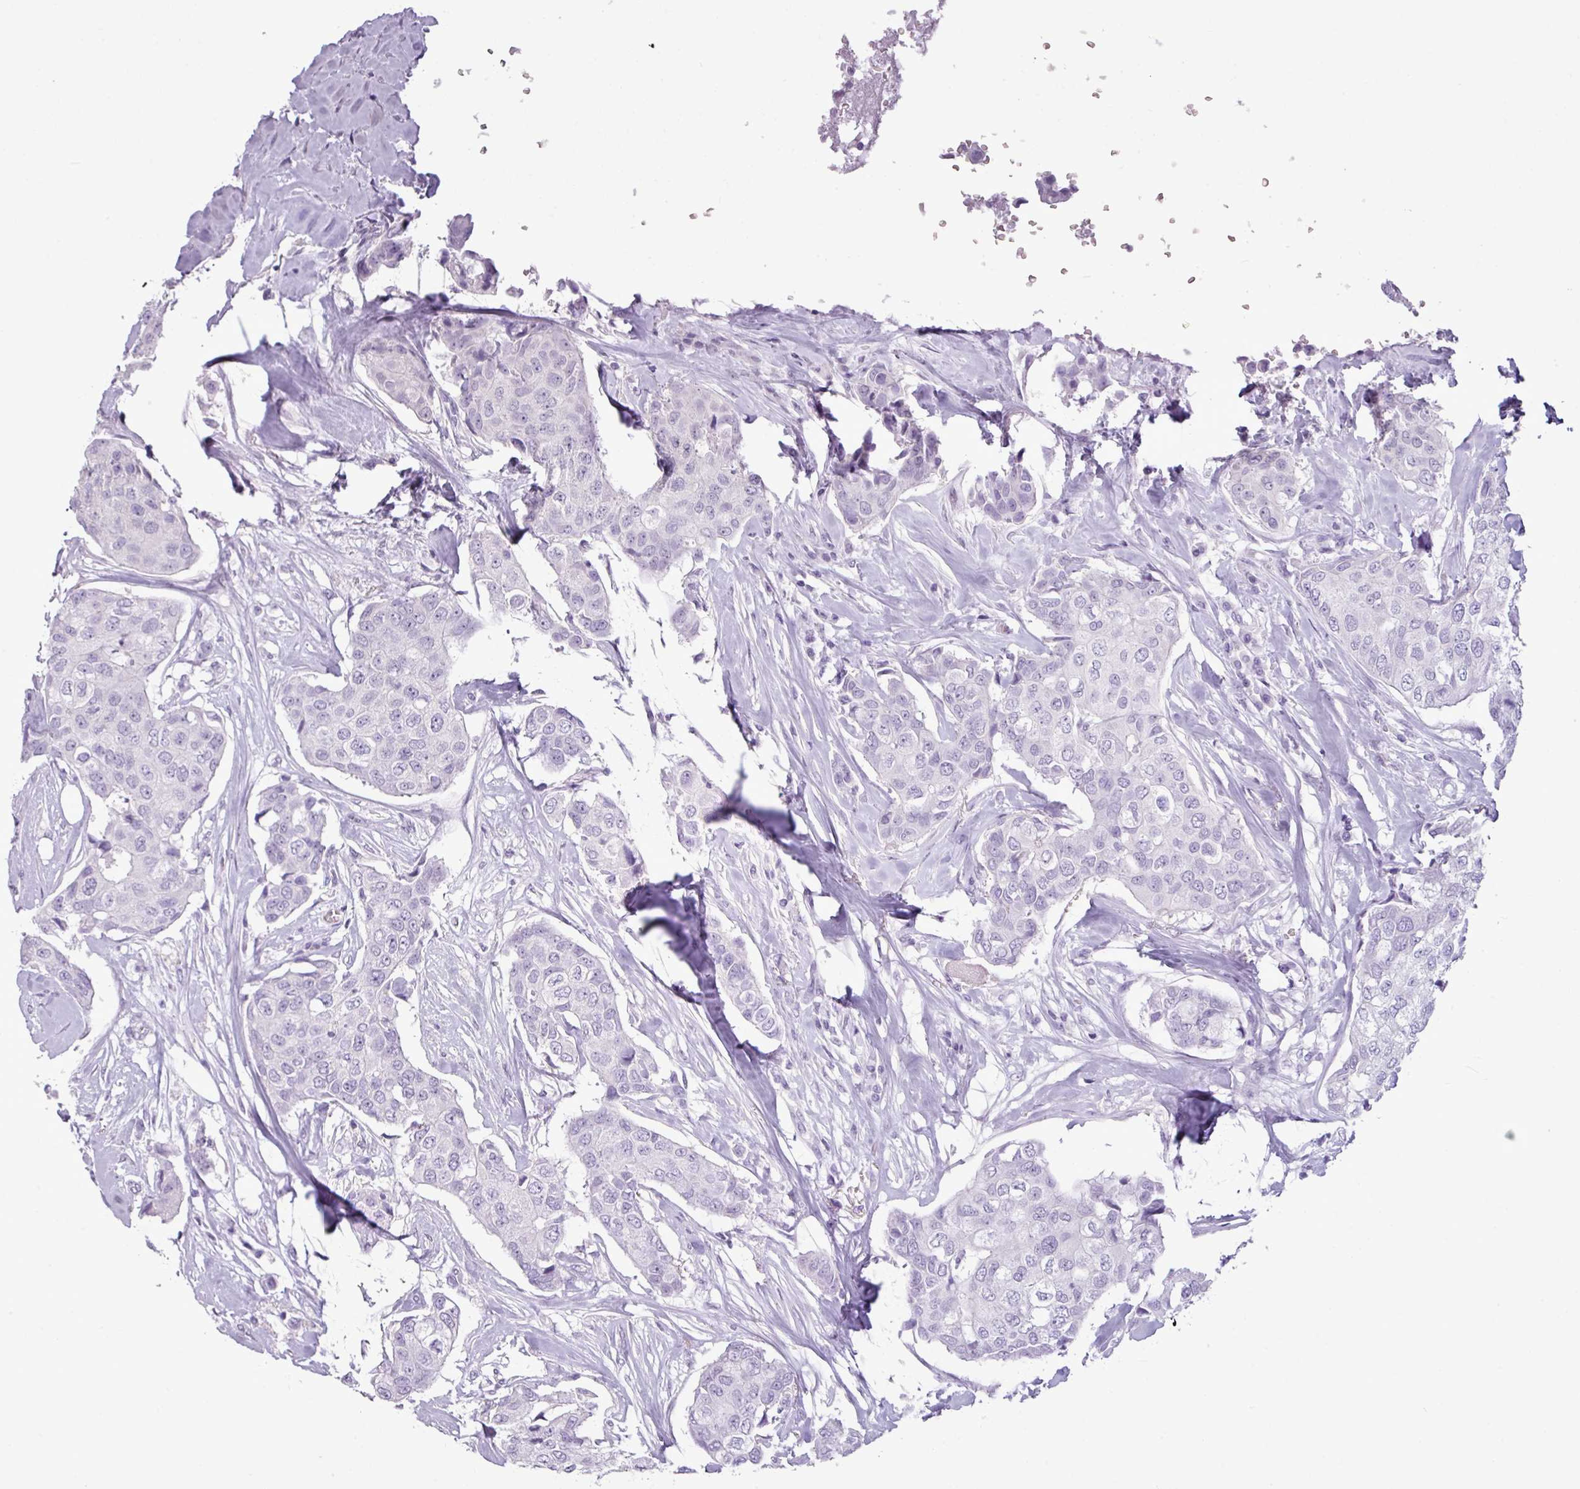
{"staining": {"intensity": "negative", "quantity": "none", "location": "none"}, "tissue": "breast cancer", "cell_type": "Tumor cells", "image_type": "cancer", "snomed": [{"axis": "morphology", "description": "Duct carcinoma"}, {"axis": "topography", "description": "Breast"}], "caption": "Immunohistochemistry (IHC) of breast infiltrating ductal carcinoma reveals no expression in tumor cells. (Stains: DAB (3,3'-diaminobenzidine) immunohistochemistry (IHC) with hematoxylin counter stain, Microscopy: brightfield microscopy at high magnification).", "gene": "AMY2A", "patient": {"sex": "female", "age": 80}}